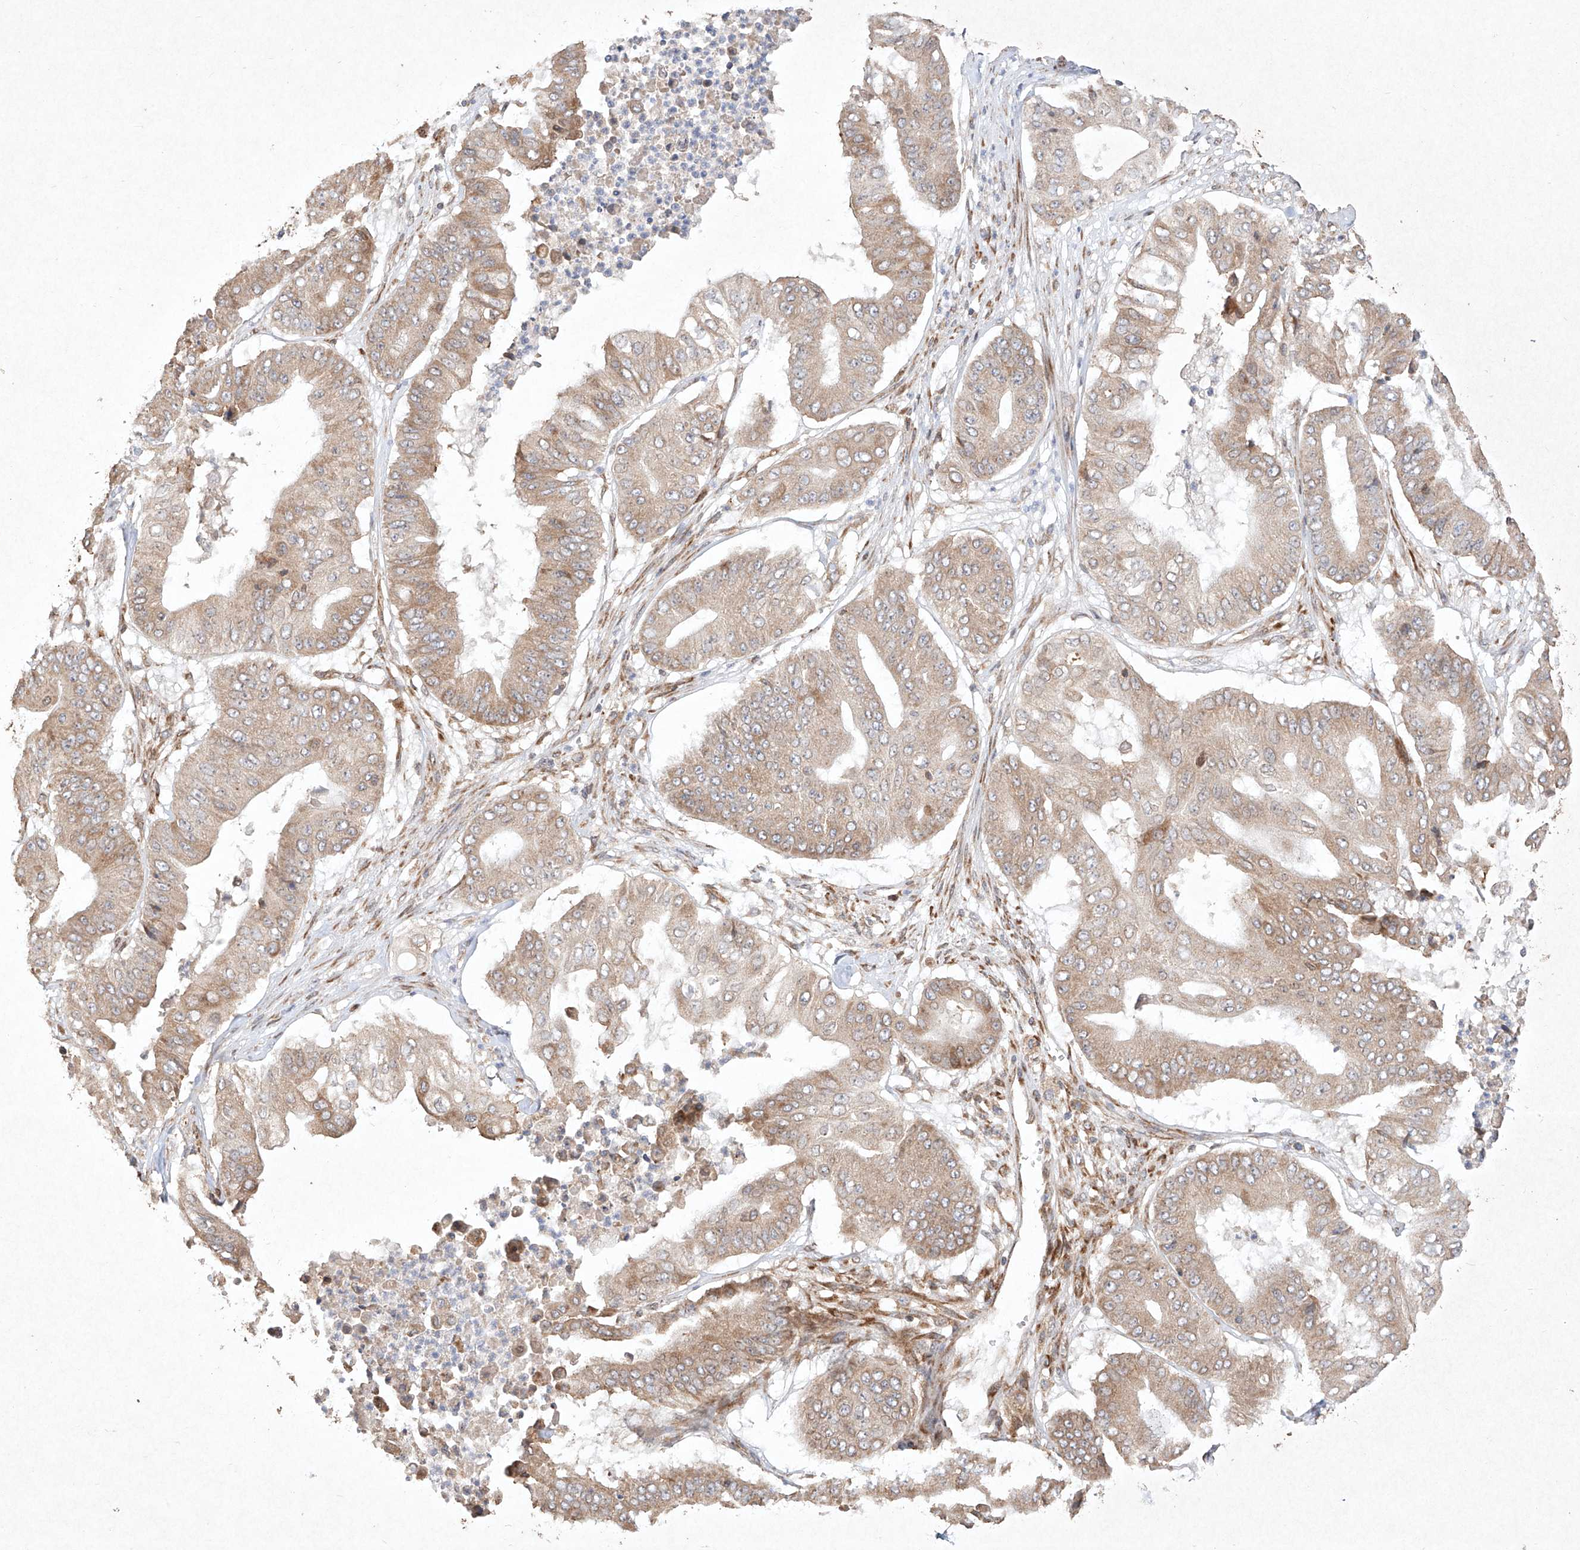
{"staining": {"intensity": "weak", "quantity": ">75%", "location": "cytoplasmic/membranous"}, "tissue": "pancreatic cancer", "cell_type": "Tumor cells", "image_type": "cancer", "snomed": [{"axis": "morphology", "description": "Adenocarcinoma, NOS"}, {"axis": "topography", "description": "Pancreas"}], "caption": "A low amount of weak cytoplasmic/membranous expression is seen in about >75% of tumor cells in adenocarcinoma (pancreatic) tissue.", "gene": "SEMA3B", "patient": {"sex": "female", "age": 77}}